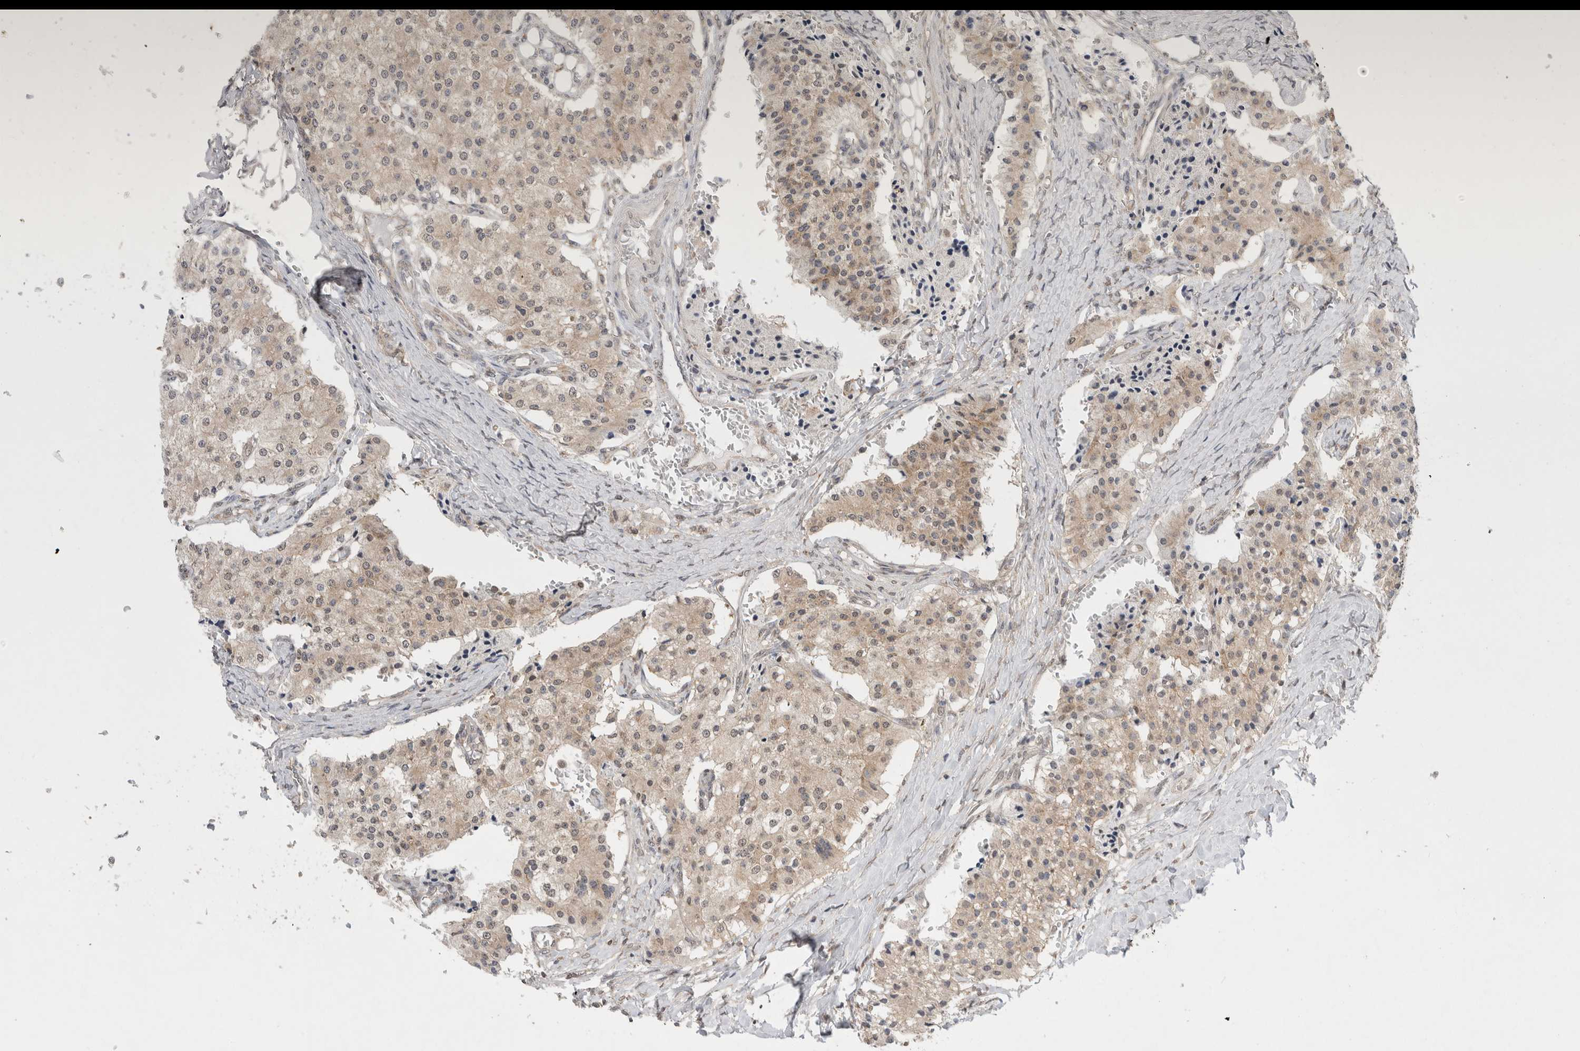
{"staining": {"intensity": "weak", "quantity": "25%-75%", "location": "cytoplasmic/membranous"}, "tissue": "carcinoid", "cell_type": "Tumor cells", "image_type": "cancer", "snomed": [{"axis": "morphology", "description": "Carcinoid, malignant, NOS"}, {"axis": "topography", "description": "Colon"}], "caption": "Immunohistochemical staining of carcinoid (malignant) reveals weak cytoplasmic/membranous protein staining in about 25%-75% of tumor cells.", "gene": "WIPF2", "patient": {"sex": "female", "age": 52}}